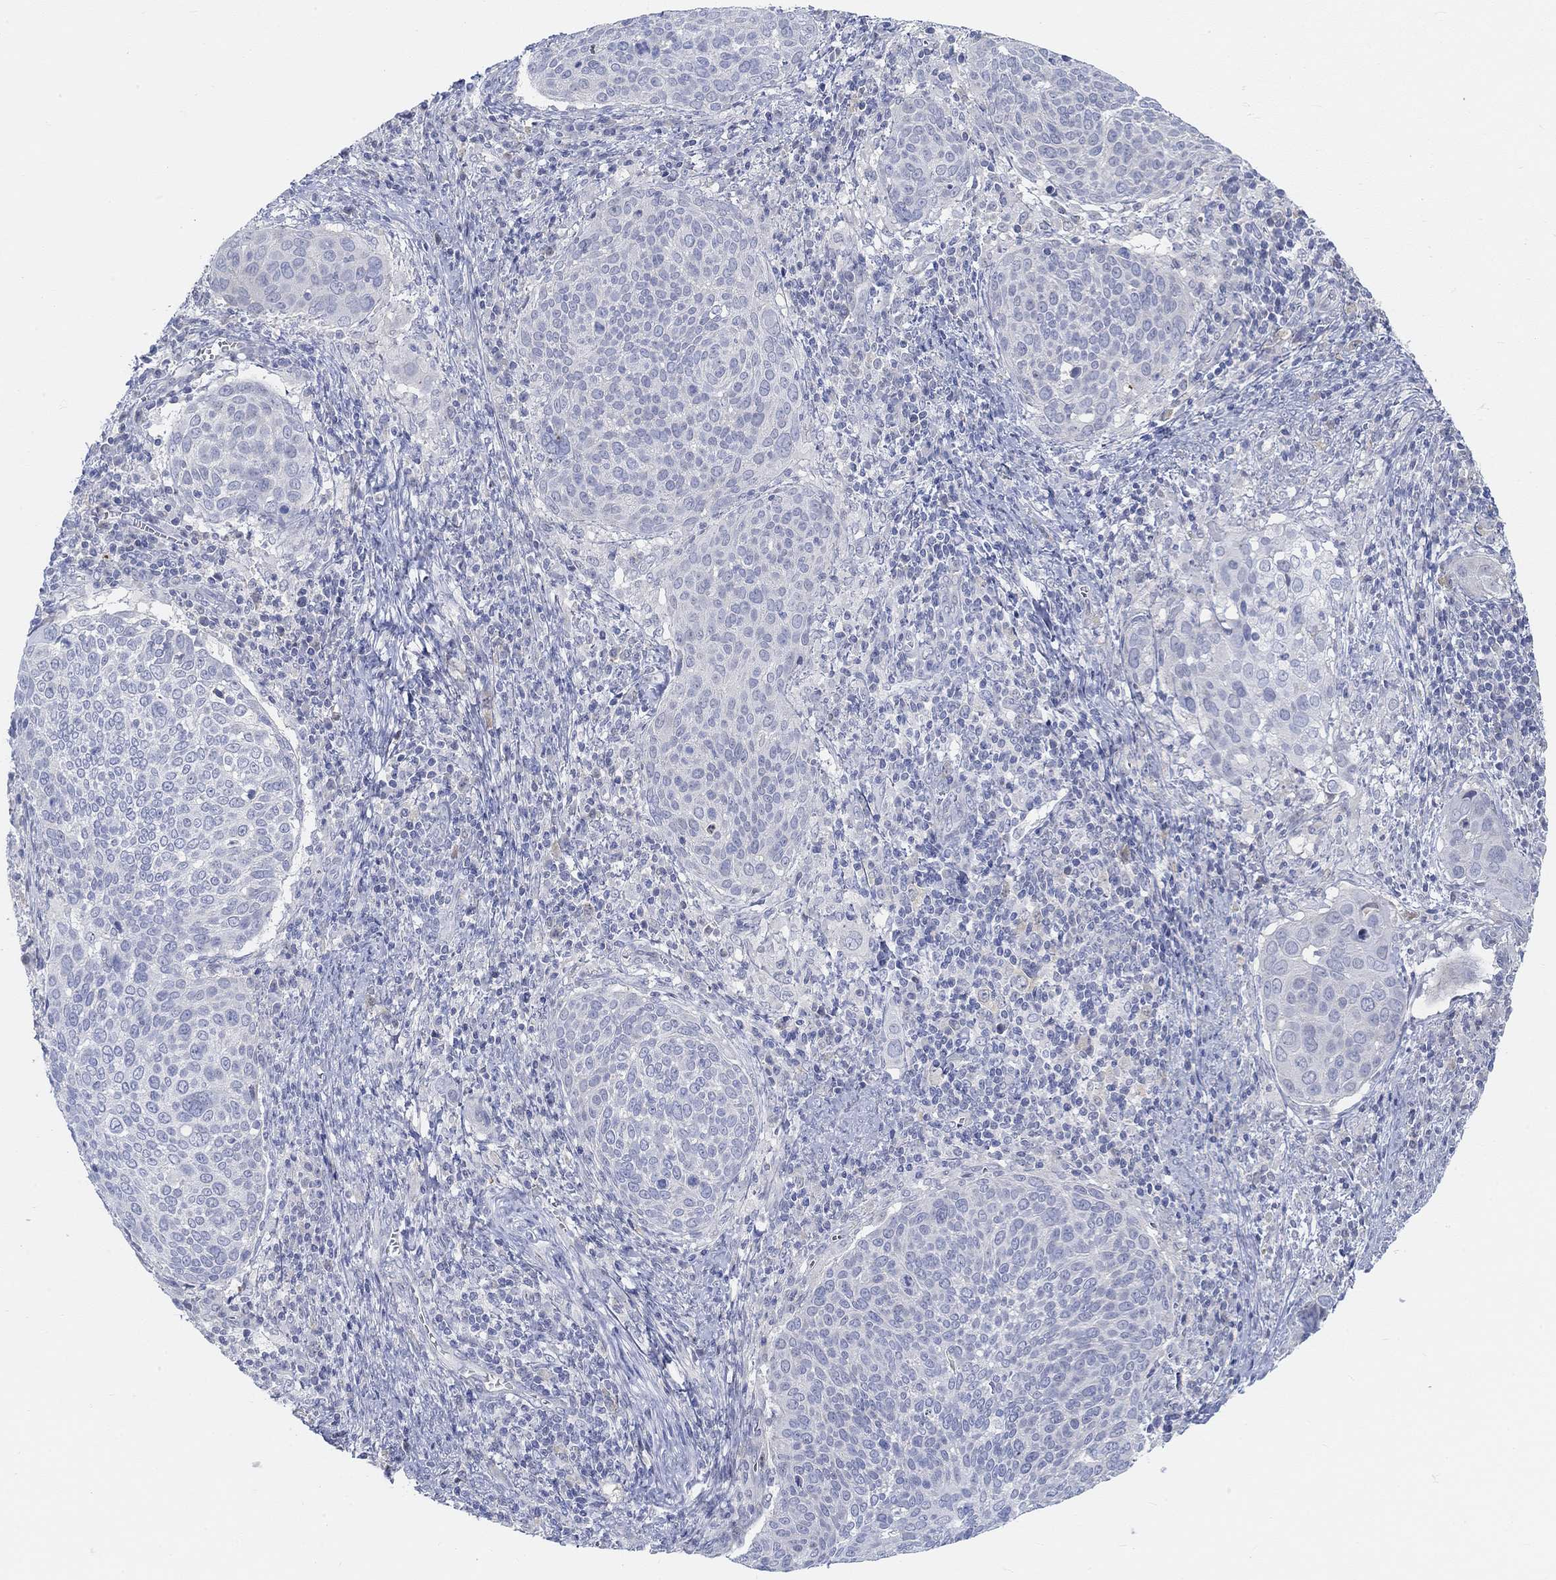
{"staining": {"intensity": "weak", "quantity": "<25%", "location": "cytoplasmic/membranous"}, "tissue": "cervical cancer", "cell_type": "Tumor cells", "image_type": "cancer", "snomed": [{"axis": "morphology", "description": "Squamous cell carcinoma, NOS"}, {"axis": "topography", "description": "Cervix"}], "caption": "Immunohistochemistry of human cervical cancer (squamous cell carcinoma) reveals no staining in tumor cells. Brightfield microscopy of immunohistochemistry (IHC) stained with DAB (3,3'-diaminobenzidine) (brown) and hematoxylin (blue), captured at high magnification.", "gene": "SNTG2", "patient": {"sex": "female", "age": 39}}